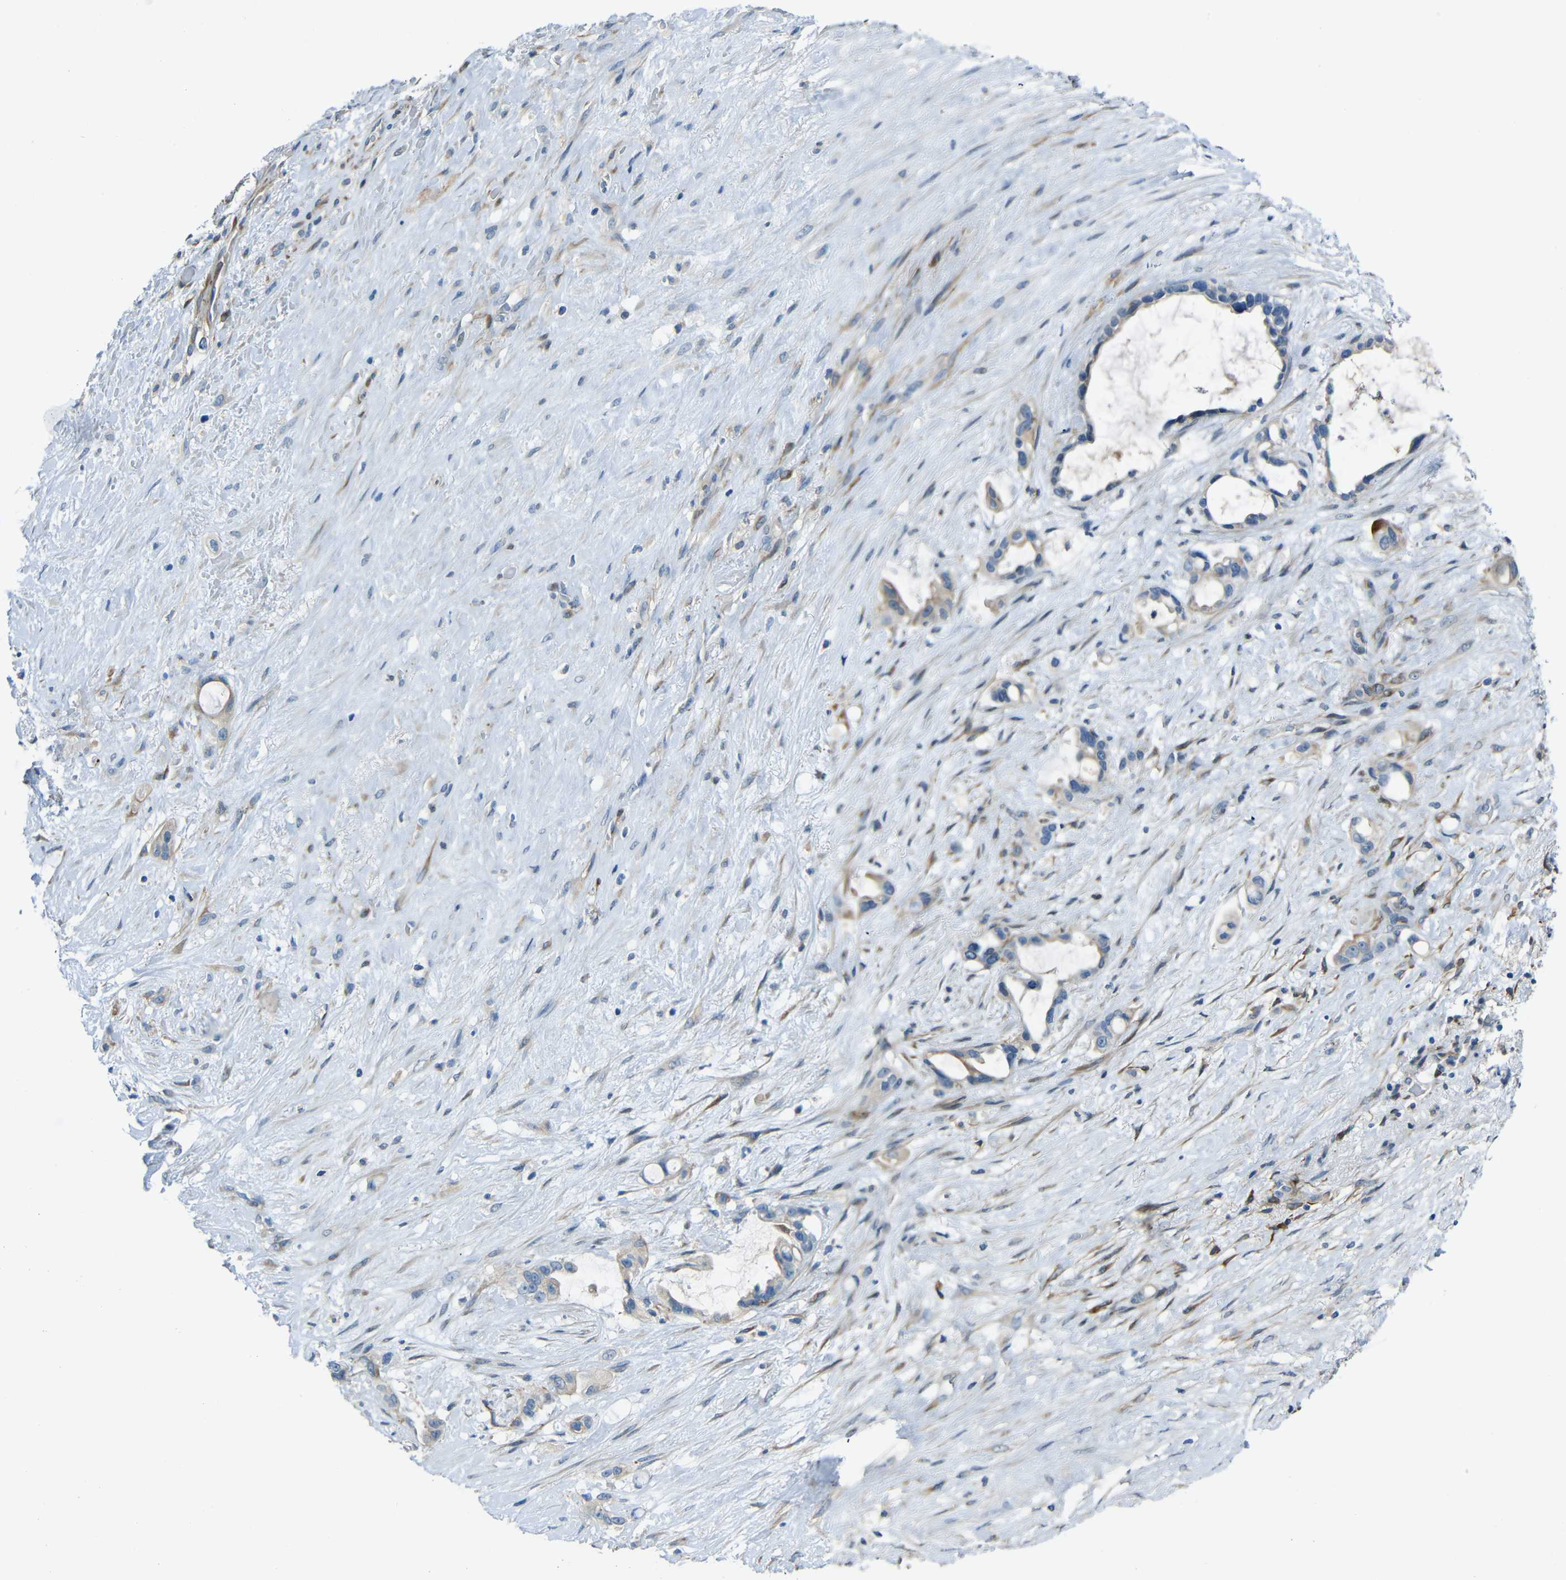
{"staining": {"intensity": "weak", "quantity": "25%-75%", "location": "cytoplasmic/membranous"}, "tissue": "liver cancer", "cell_type": "Tumor cells", "image_type": "cancer", "snomed": [{"axis": "morphology", "description": "Cholangiocarcinoma"}, {"axis": "topography", "description": "Liver"}], "caption": "Liver cancer (cholangiocarcinoma) stained with a protein marker demonstrates weak staining in tumor cells.", "gene": "DCLK1", "patient": {"sex": "female", "age": 65}}